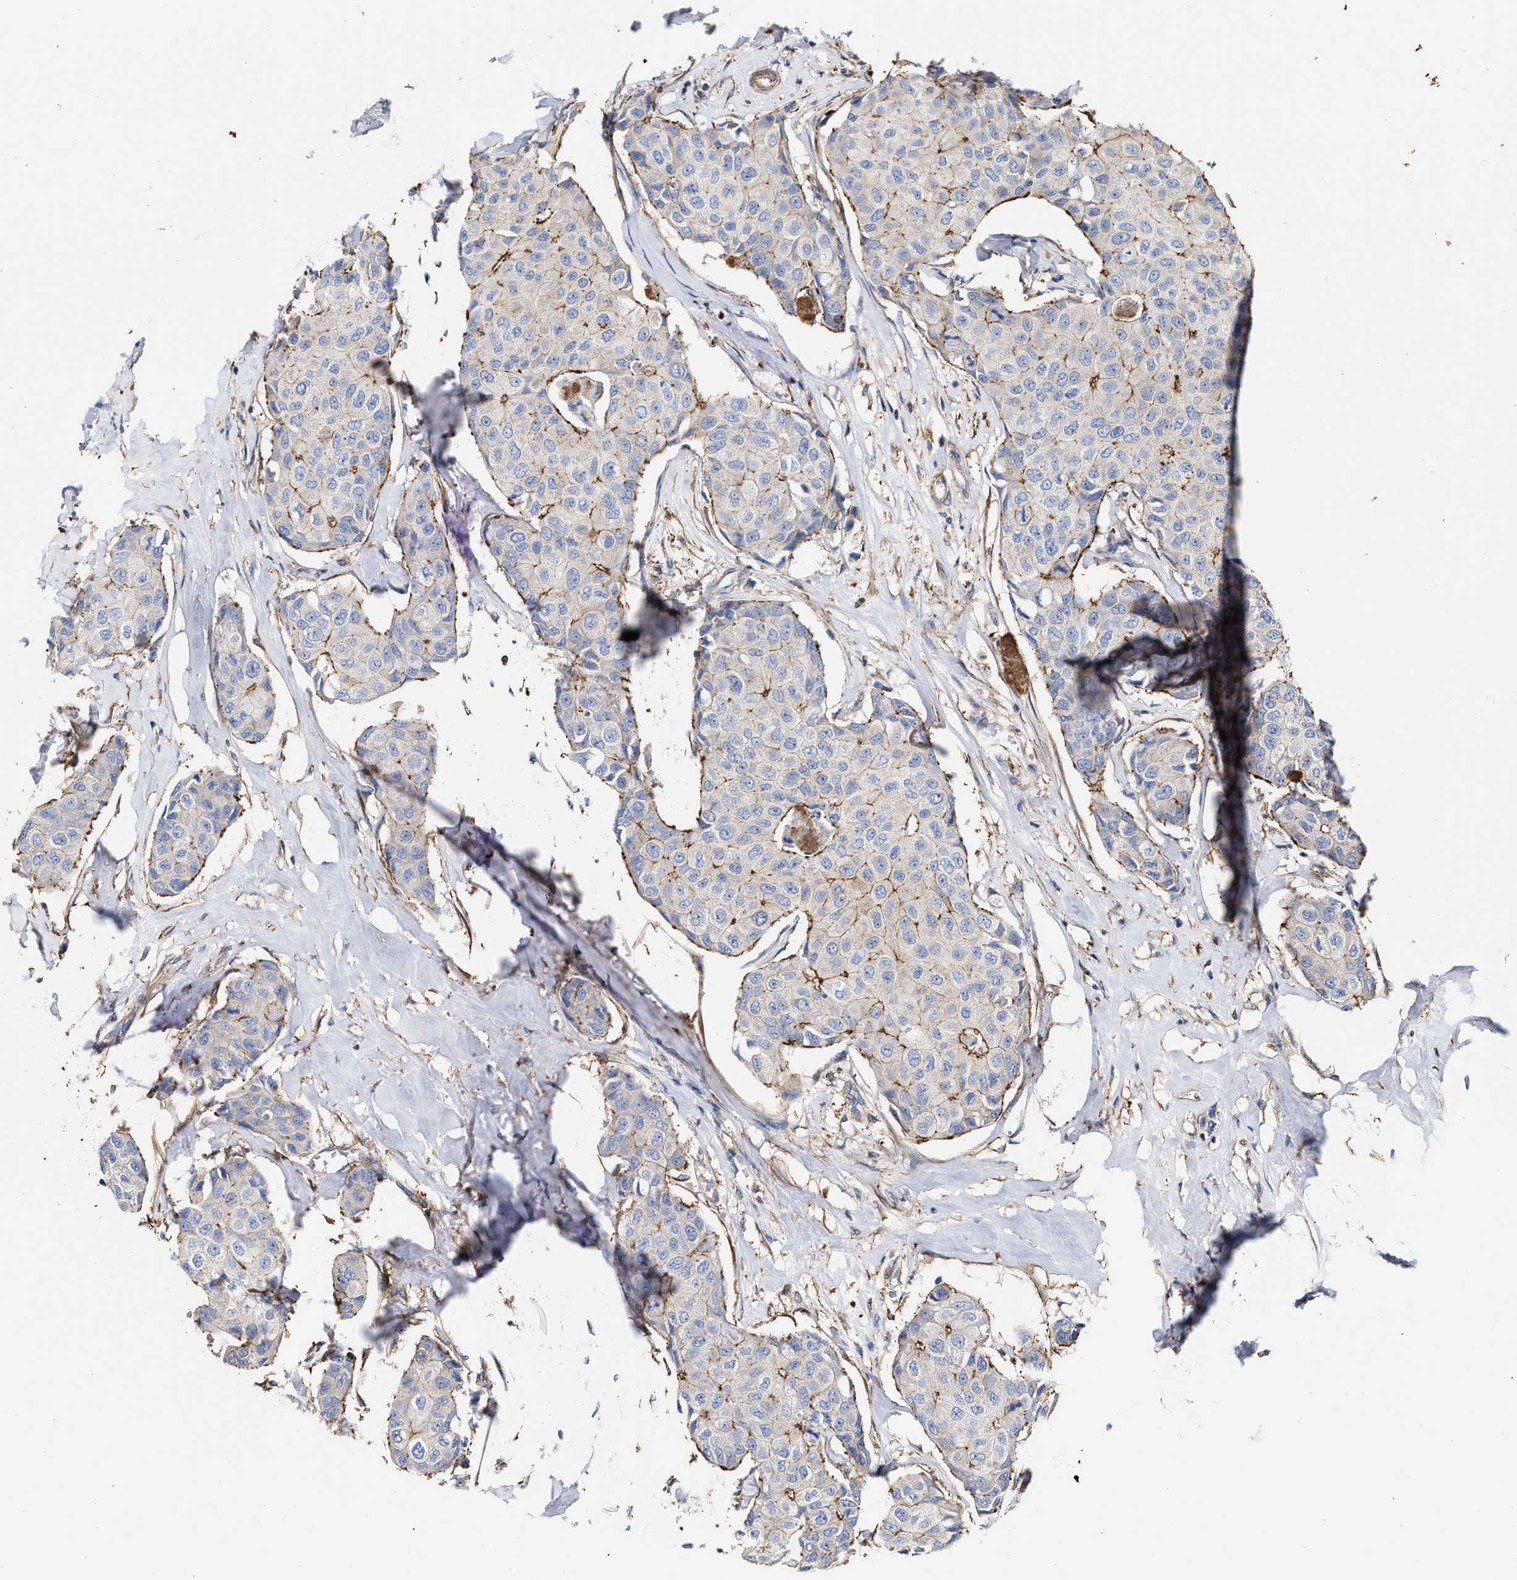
{"staining": {"intensity": "negative", "quantity": "none", "location": "none"}, "tissue": "breast cancer", "cell_type": "Tumor cells", "image_type": "cancer", "snomed": [{"axis": "morphology", "description": "Duct carcinoma"}, {"axis": "topography", "description": "Breast"}], "caption": "Immunohistochemistry (IHC) of human breast cancer (infiltrating ductal carcinoma) shows no expression in tumor cells.", "gene": "HS3ST5", "patient": {"sex": "female", "age": 80}}